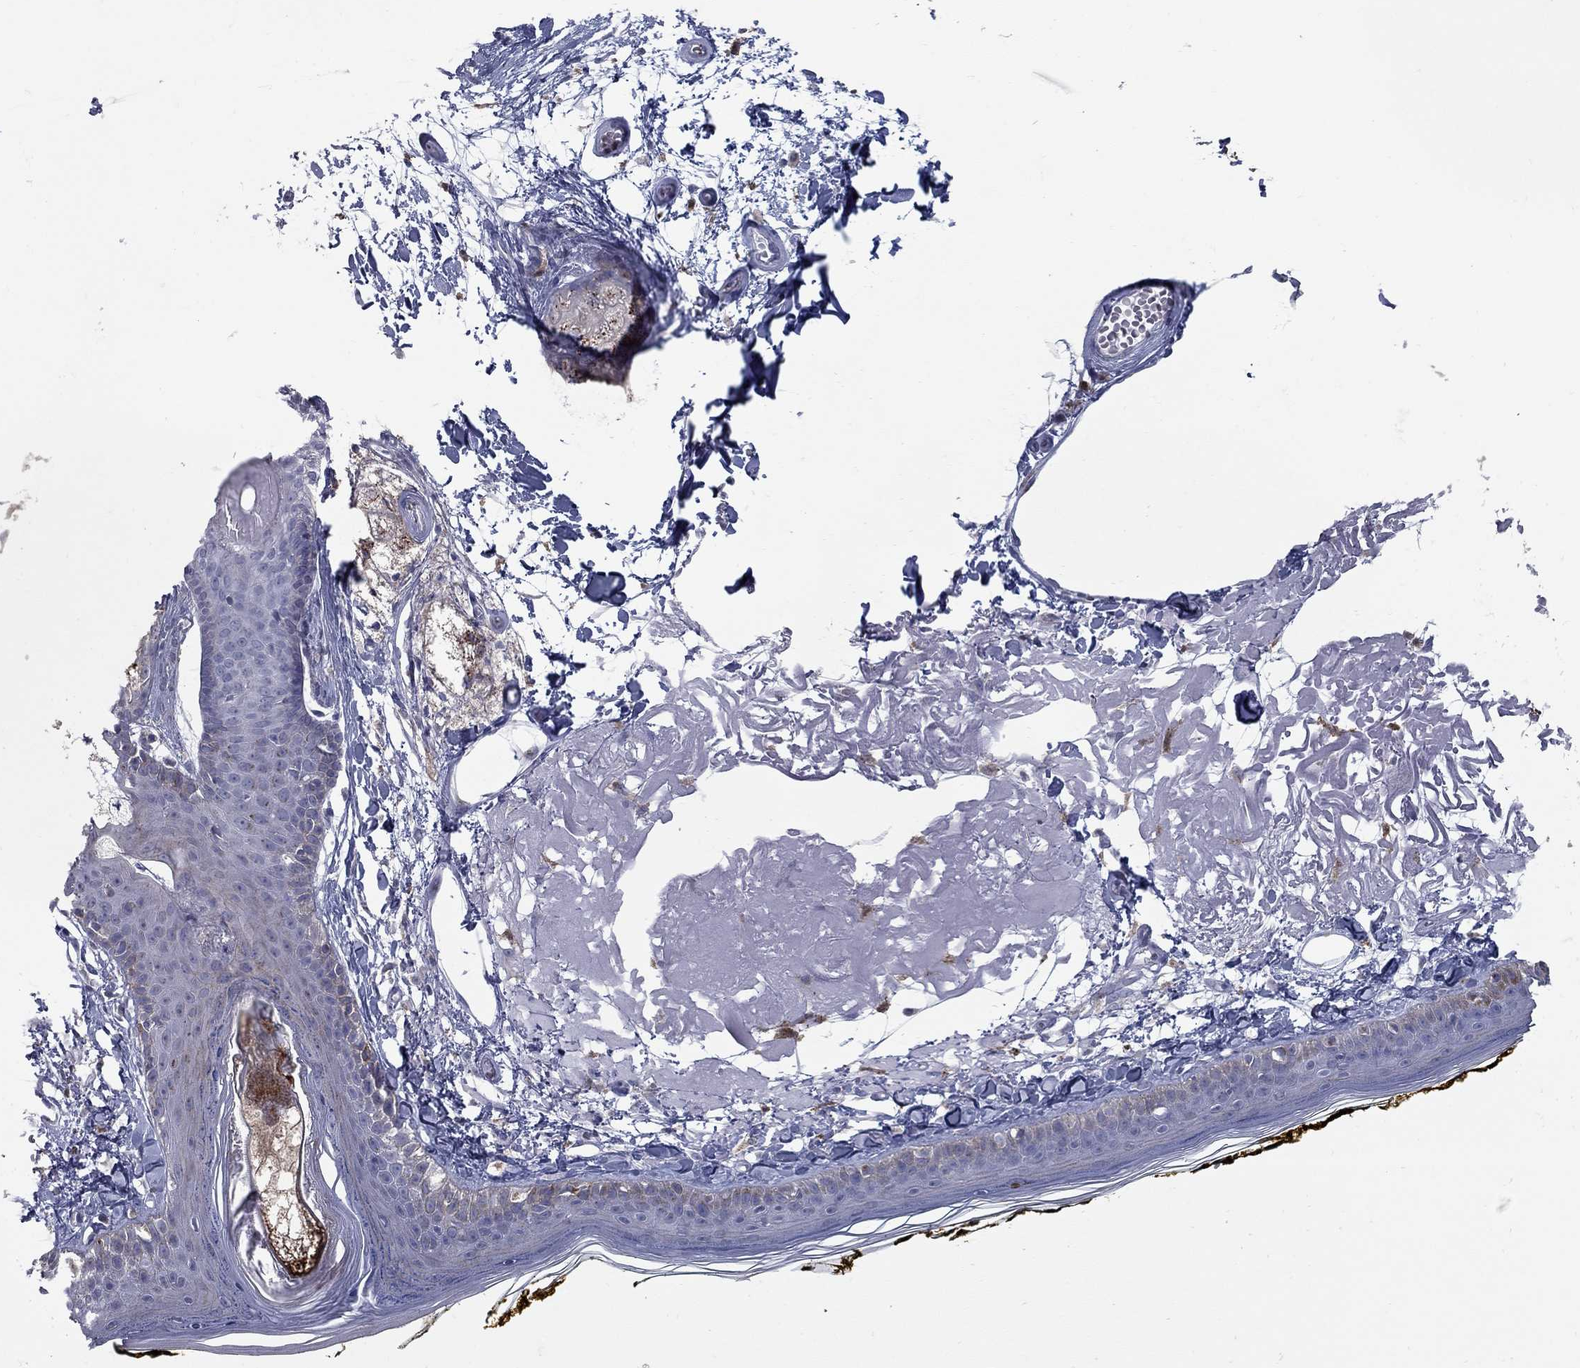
{"staining": {"intensity": "negative", "quantity": "none", "location": "none"}, "tissue": "skin", "cell_type": "Fibroblasts", "image_type": "normal", "snomed": [{"axis": "morphology", "description": "Normal tissue, NOS"}, {"axis": "topography", "description": "Skin"}], "caption": "The photomicrograph displays no staining of fibroblasts in normal skin.", "gene": "KIAA0319L", "patient": {"sex": "male", "age": 76}}